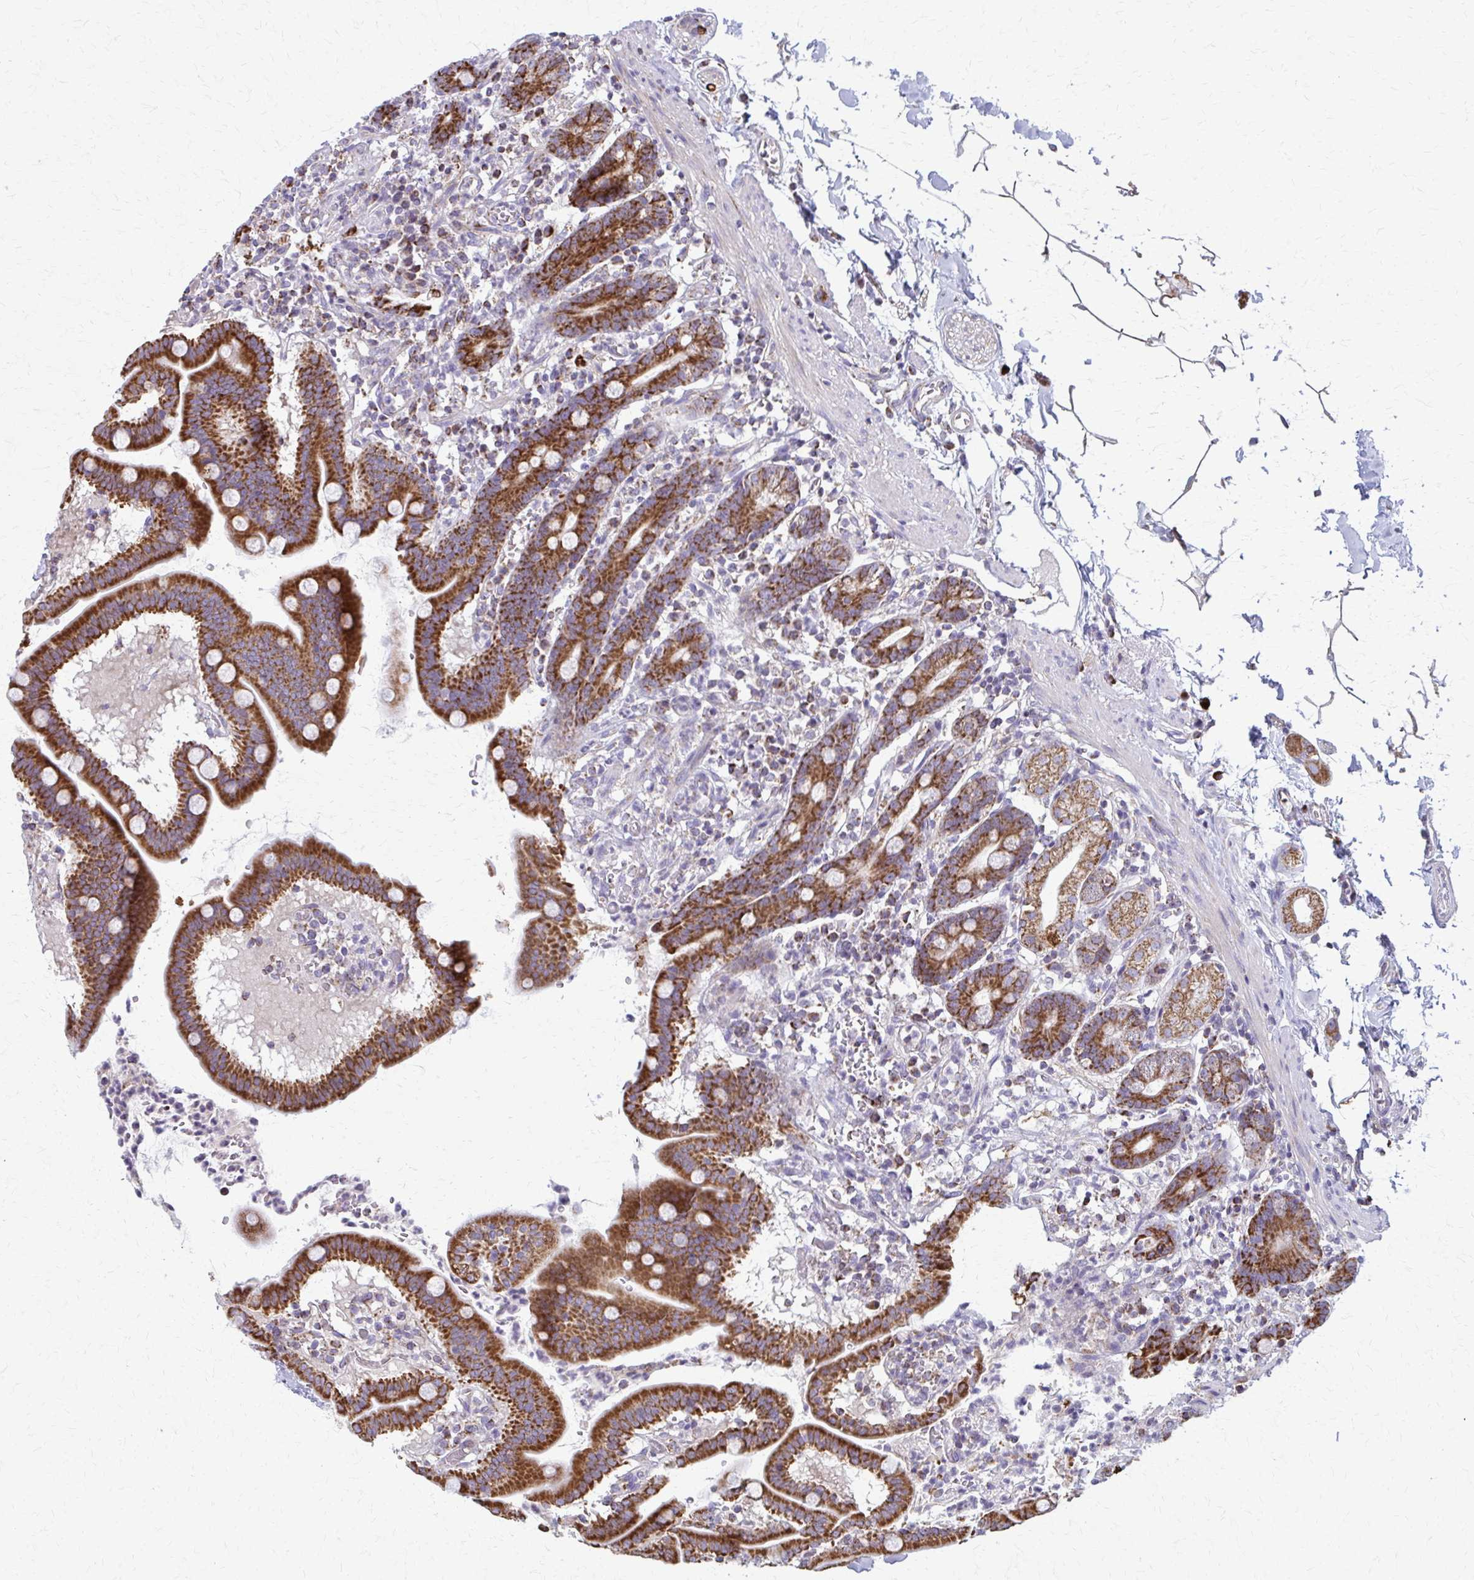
{"staining": {"intensity": "strong", "quantity": ">75%", "location": "cytoplasmic/membranous"}, "tissue": "duodenum", "cell_type": "Glandular cells", "image_type": "normal", "snomed": [{"axis": "morphology", "description": "Normal tissue, NOS"}, {"axis": "topography", "description": "Pancreas"}, {"axis": "topography", "description": "Duodenum"}], "caption": "IHC micrograph of normal human duodenum stained for a protein (brown), which reveals high levels of strong cytoplasmic/membranous staining in approximately >75% of glandular cells.", "gene": "TVP23A", "patient": {"sex": "male", "age": 59}}